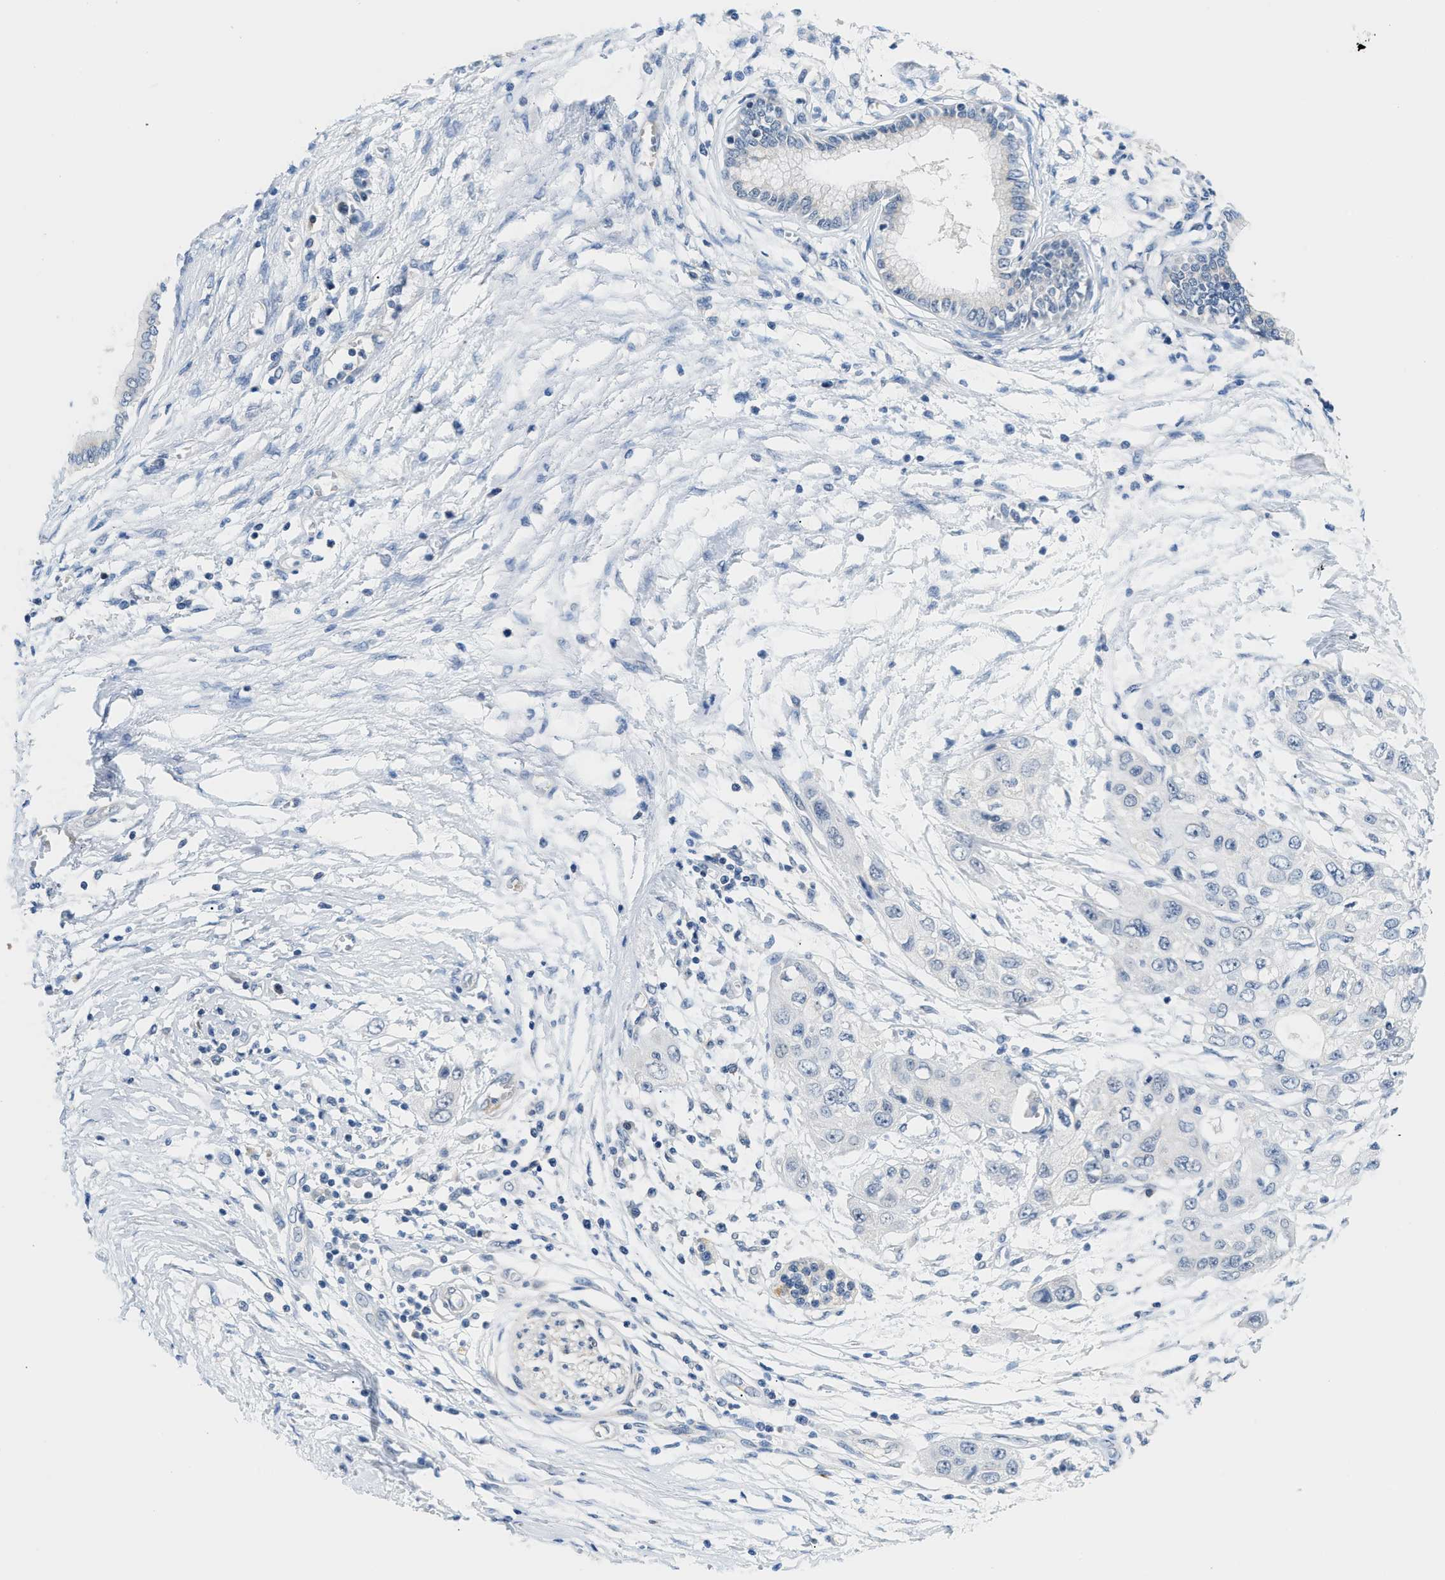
{"staining": {"intensity": "negative", "quantity": "none", "location": "none"}, "tissue": "pancreatic cancer", "cell_type": "Tumor cells", "image_type": "cancer", "snomed": [{"axis": "morphology", "description": "Adenocarcinoma, NOS"}, {"axis": "topography", "description": "Pancreas"}], "caption": "Immunohistochemistry image of human pancreatic adenocarcinoma stained for a protein (brown), which displays no positivity in tumor cells.", "gene": "PSAT1", "patient": {"sex": "female", "age": 70}}